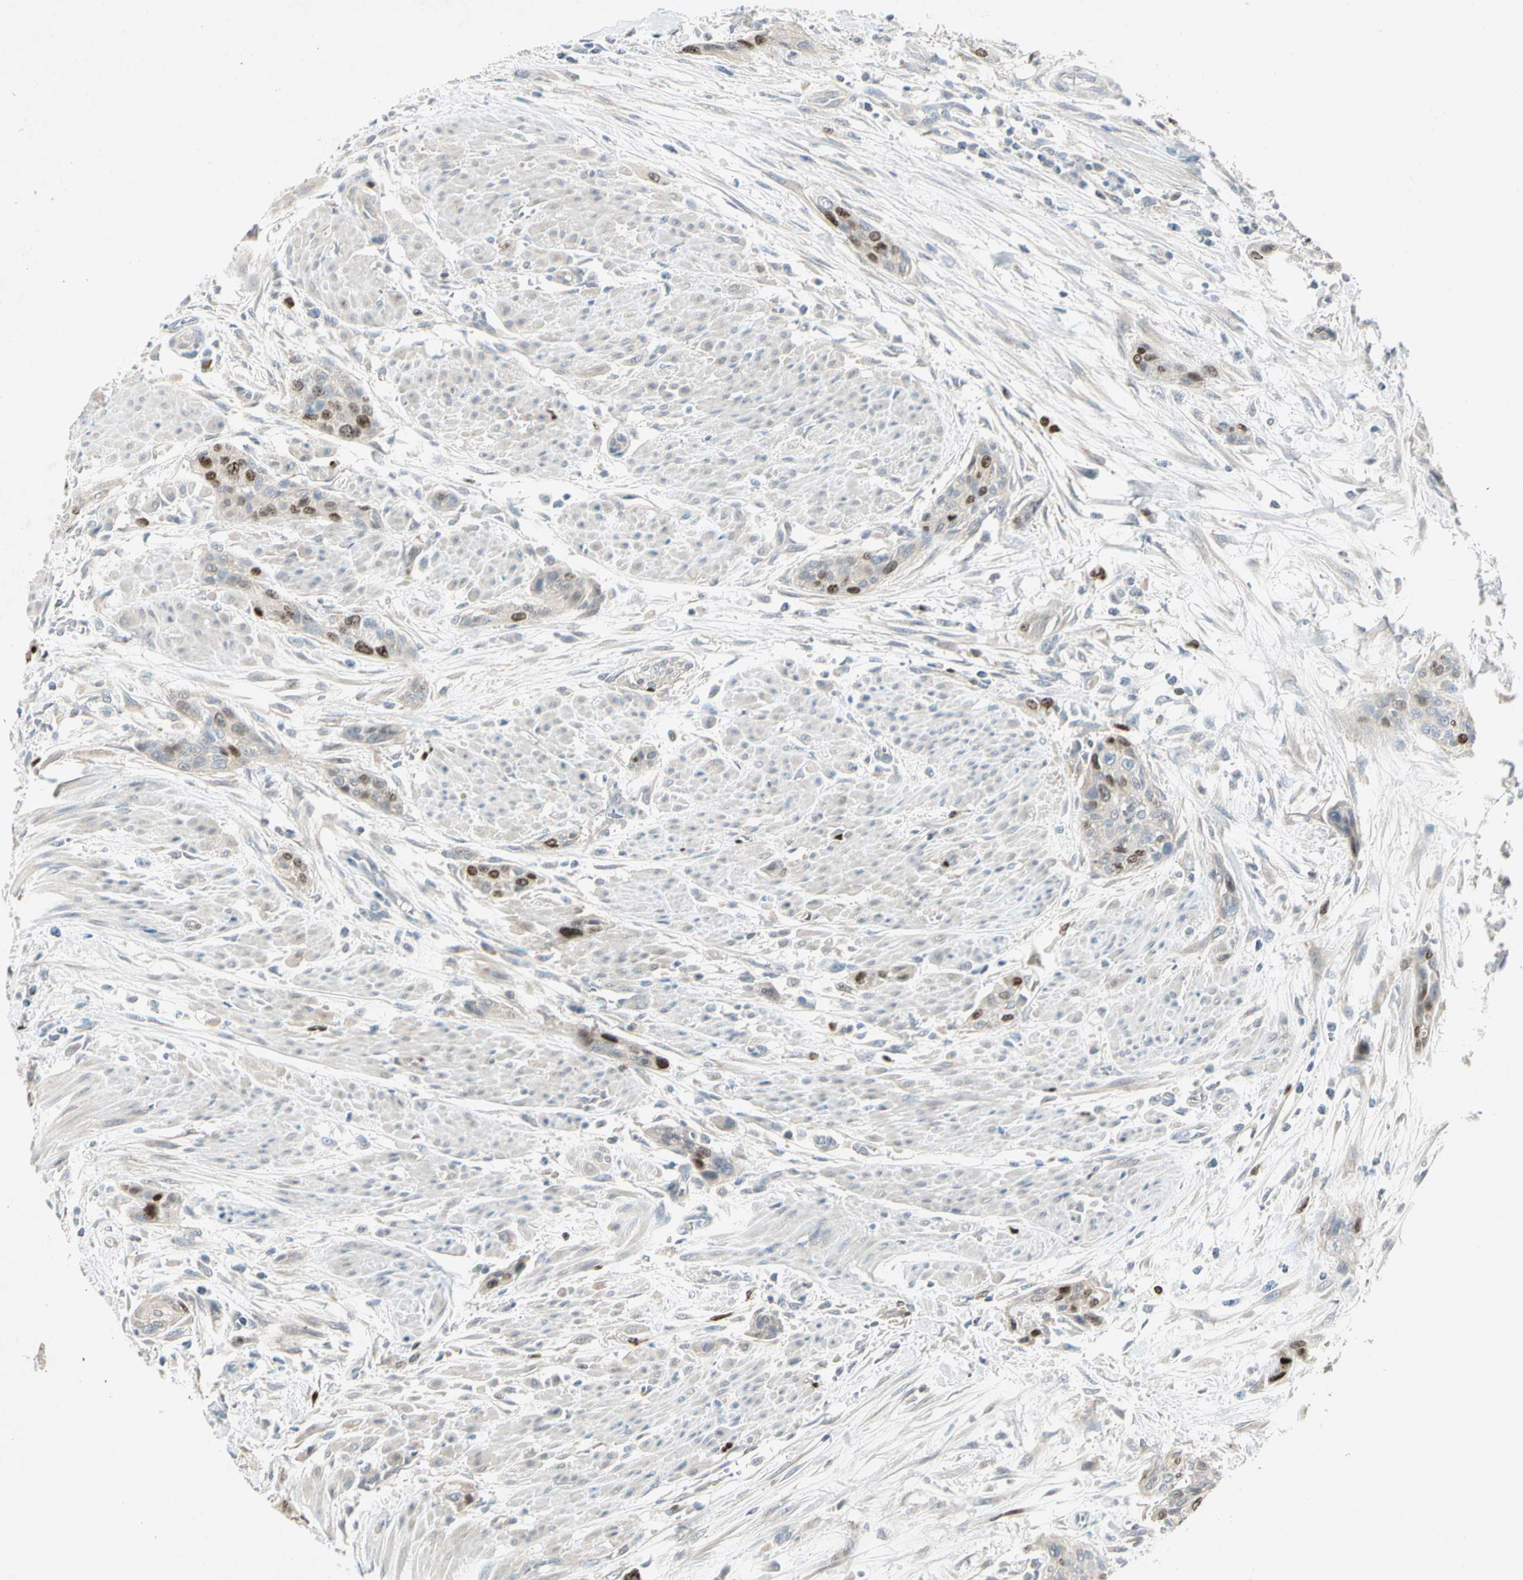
{"staining": {"intensity": "moderate", "quantity": "<25%", "location": "nuclear"}, "tissue": "urothelial cancer", "cell_type": "Tumor cells", "image_type": "cancer", "snomed": [{"axis": "morphology", "description": "Urothelial carcinoma, High grade"}, {"axis": "topography", "description": "Urinary bladder"}], "caption": "Immunohistochemistry of urothelial cancer exhibits low levels of moderate nuclear expression in approximately <25% of tumor cells. The staining is performed using DAB (3,3'-diaminobenzidine) brown chromogen to label protein expression. The nuclei are counter-stained blue using hematoxylin.", "gene": "PITX1", "patient": {"sex": "male", "age": 35}}